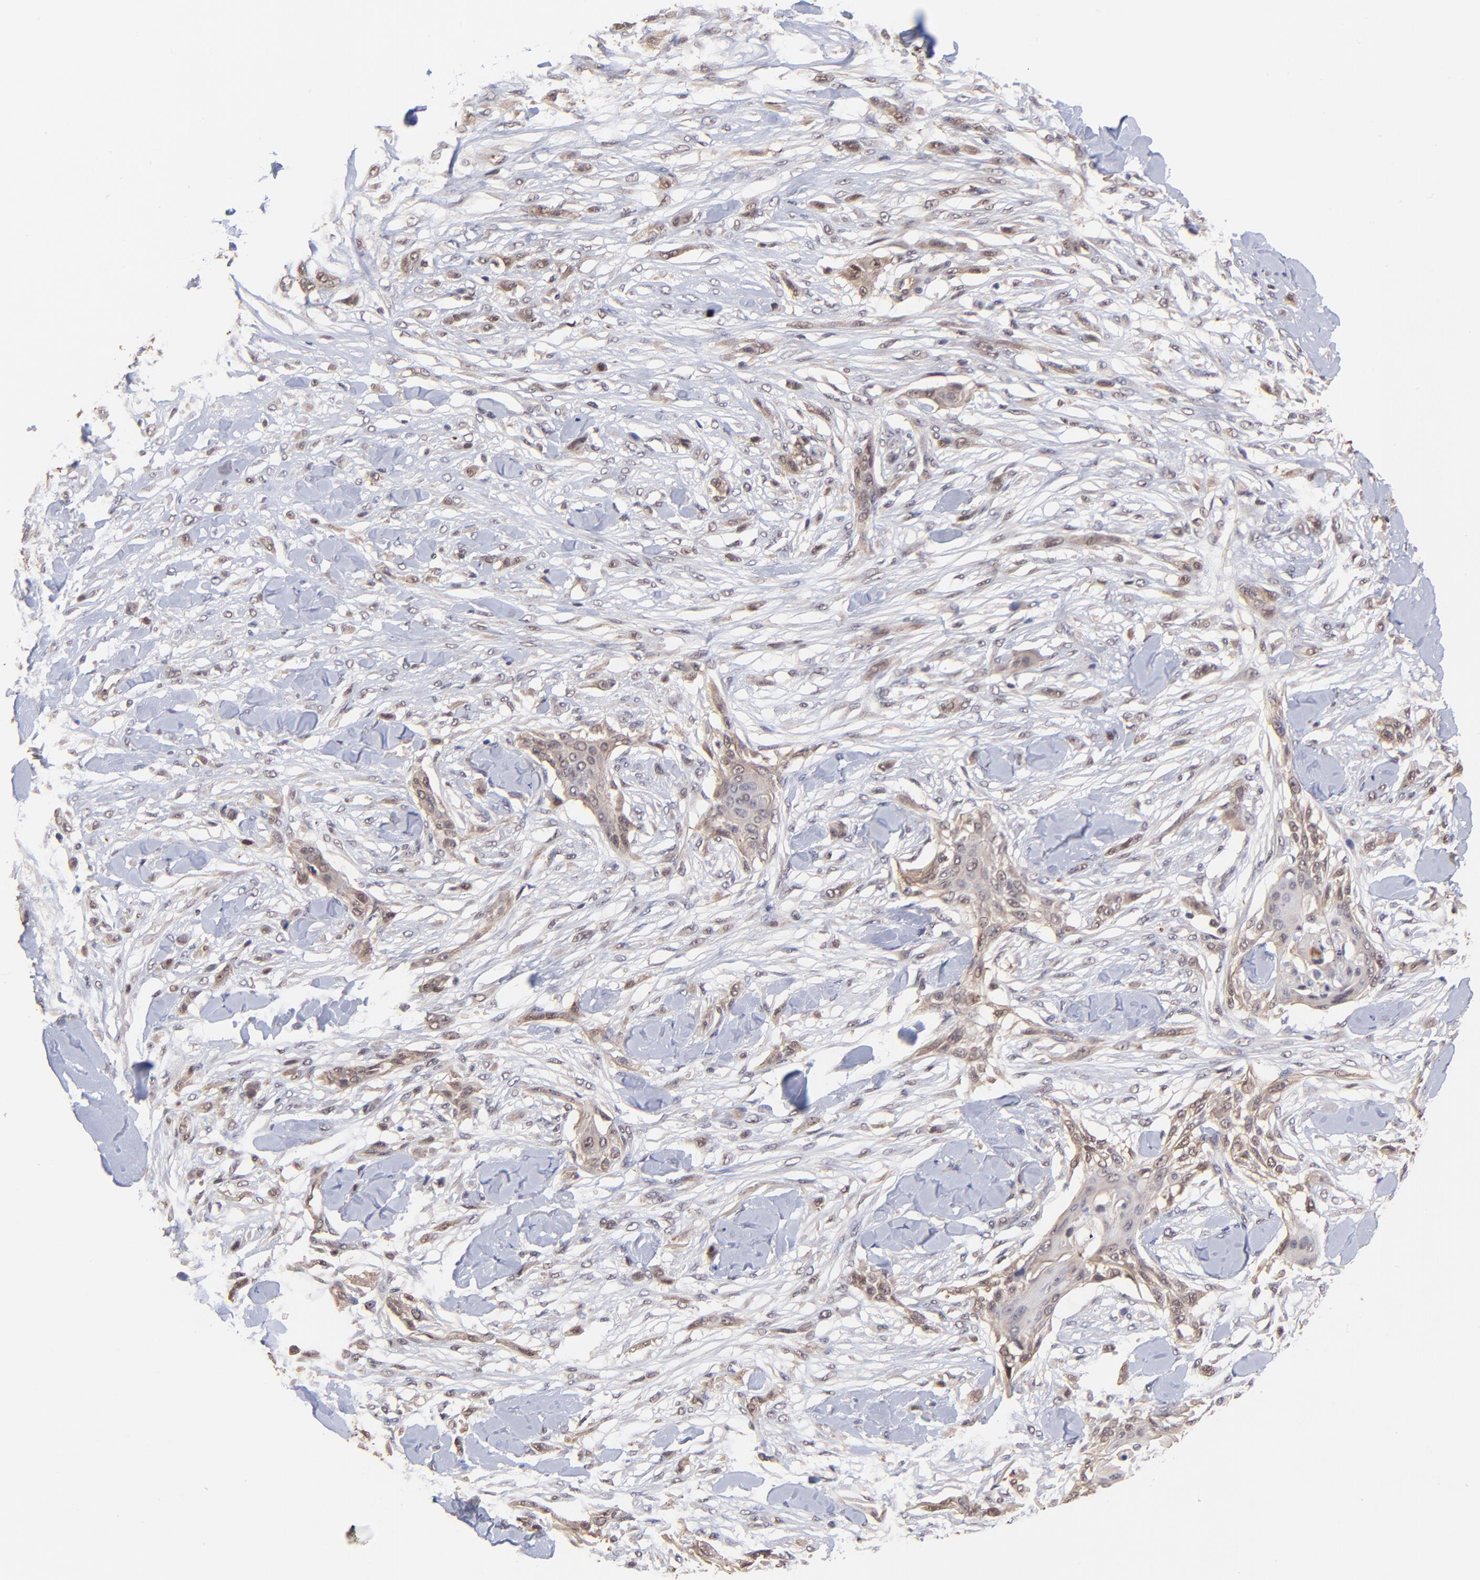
{"staining": {"intensity": "moderate", "quantity": ">75%", "location": "cytoplasmic/membranous,nuclear"}, "tissue": "skin cancer", "cell_type": "Tumor cells", "image_type": "cancer", "snomed": [{"axis": "morphology", "description": "Squamous cell carcinoma, NOS"}, {"axis": "topography", "description": "Skin"}], "caption": "DAB (3,3'-diaminobenzidine) immunohistochemical staining of human skin squamous cell carcinoma displays moderate cytoplasmic/membranous and nuclear protein positivity in about >75% of tumor cells. (Brightfield microscopy of DAB IHC at high magnification).", "gene": "PSMA6", "patient": {"sex": "female", "age": 59}}